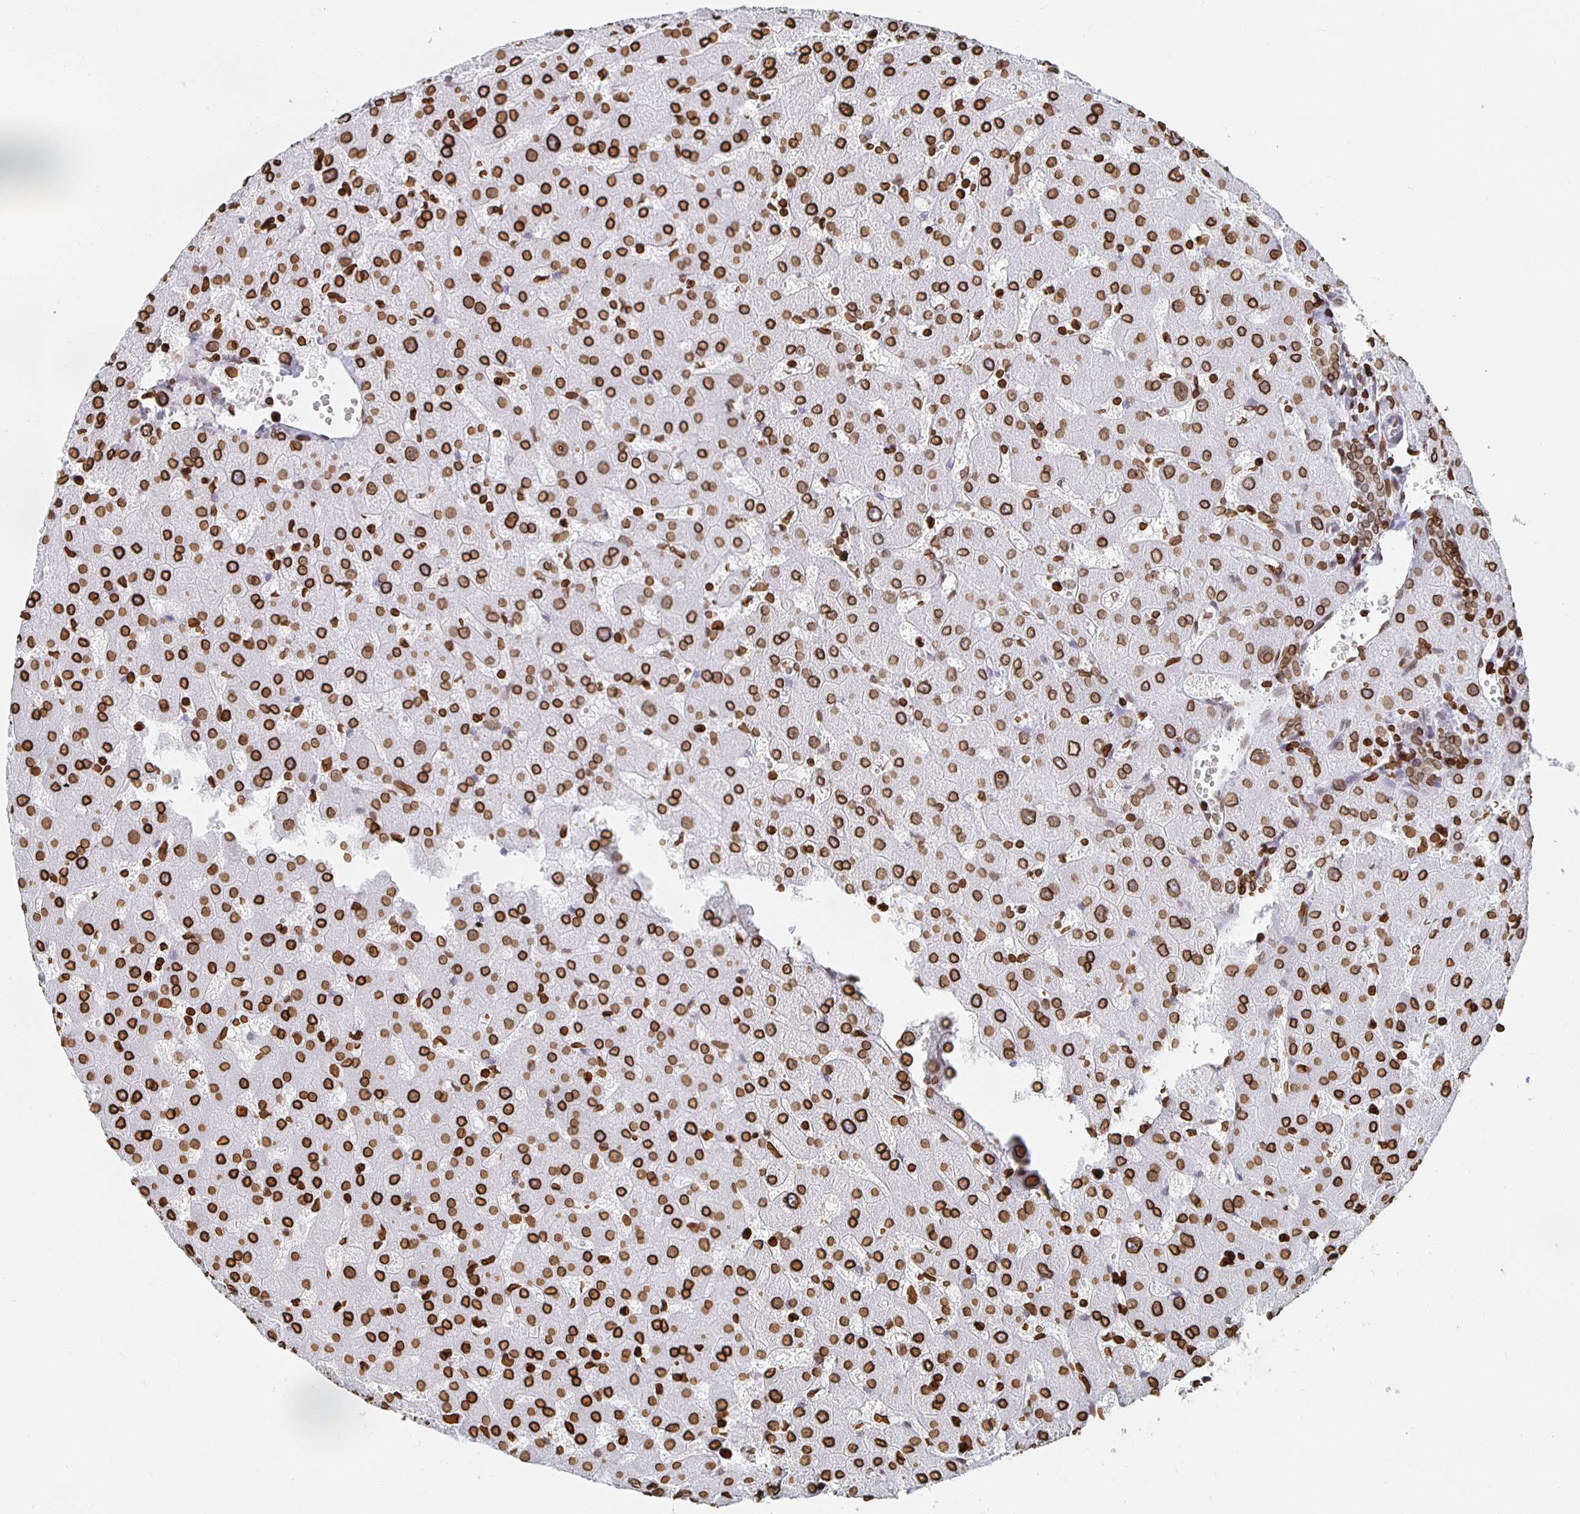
{"staining": {"intensity": "moderate", "quantity": ">75%", "location": "cytoplasmic/membranous,nuclear"}, "tissue": "liver", "cell_type": "Cholangiocytes", "image_type": "normal", "snomed": [{"axis": "morphology", "description": "Normal tissue, NOS"}, {"axis": "topography", "description": "Liver"}], "caption": "Brown immunohistochemical staining in normal liver demonstrates moderate cytoplasmic/membranous,nuclear staining in about >75% of cholangiocytes.", "gene": "LMNB1", "patient": {"sex": "female", "age": 63}}